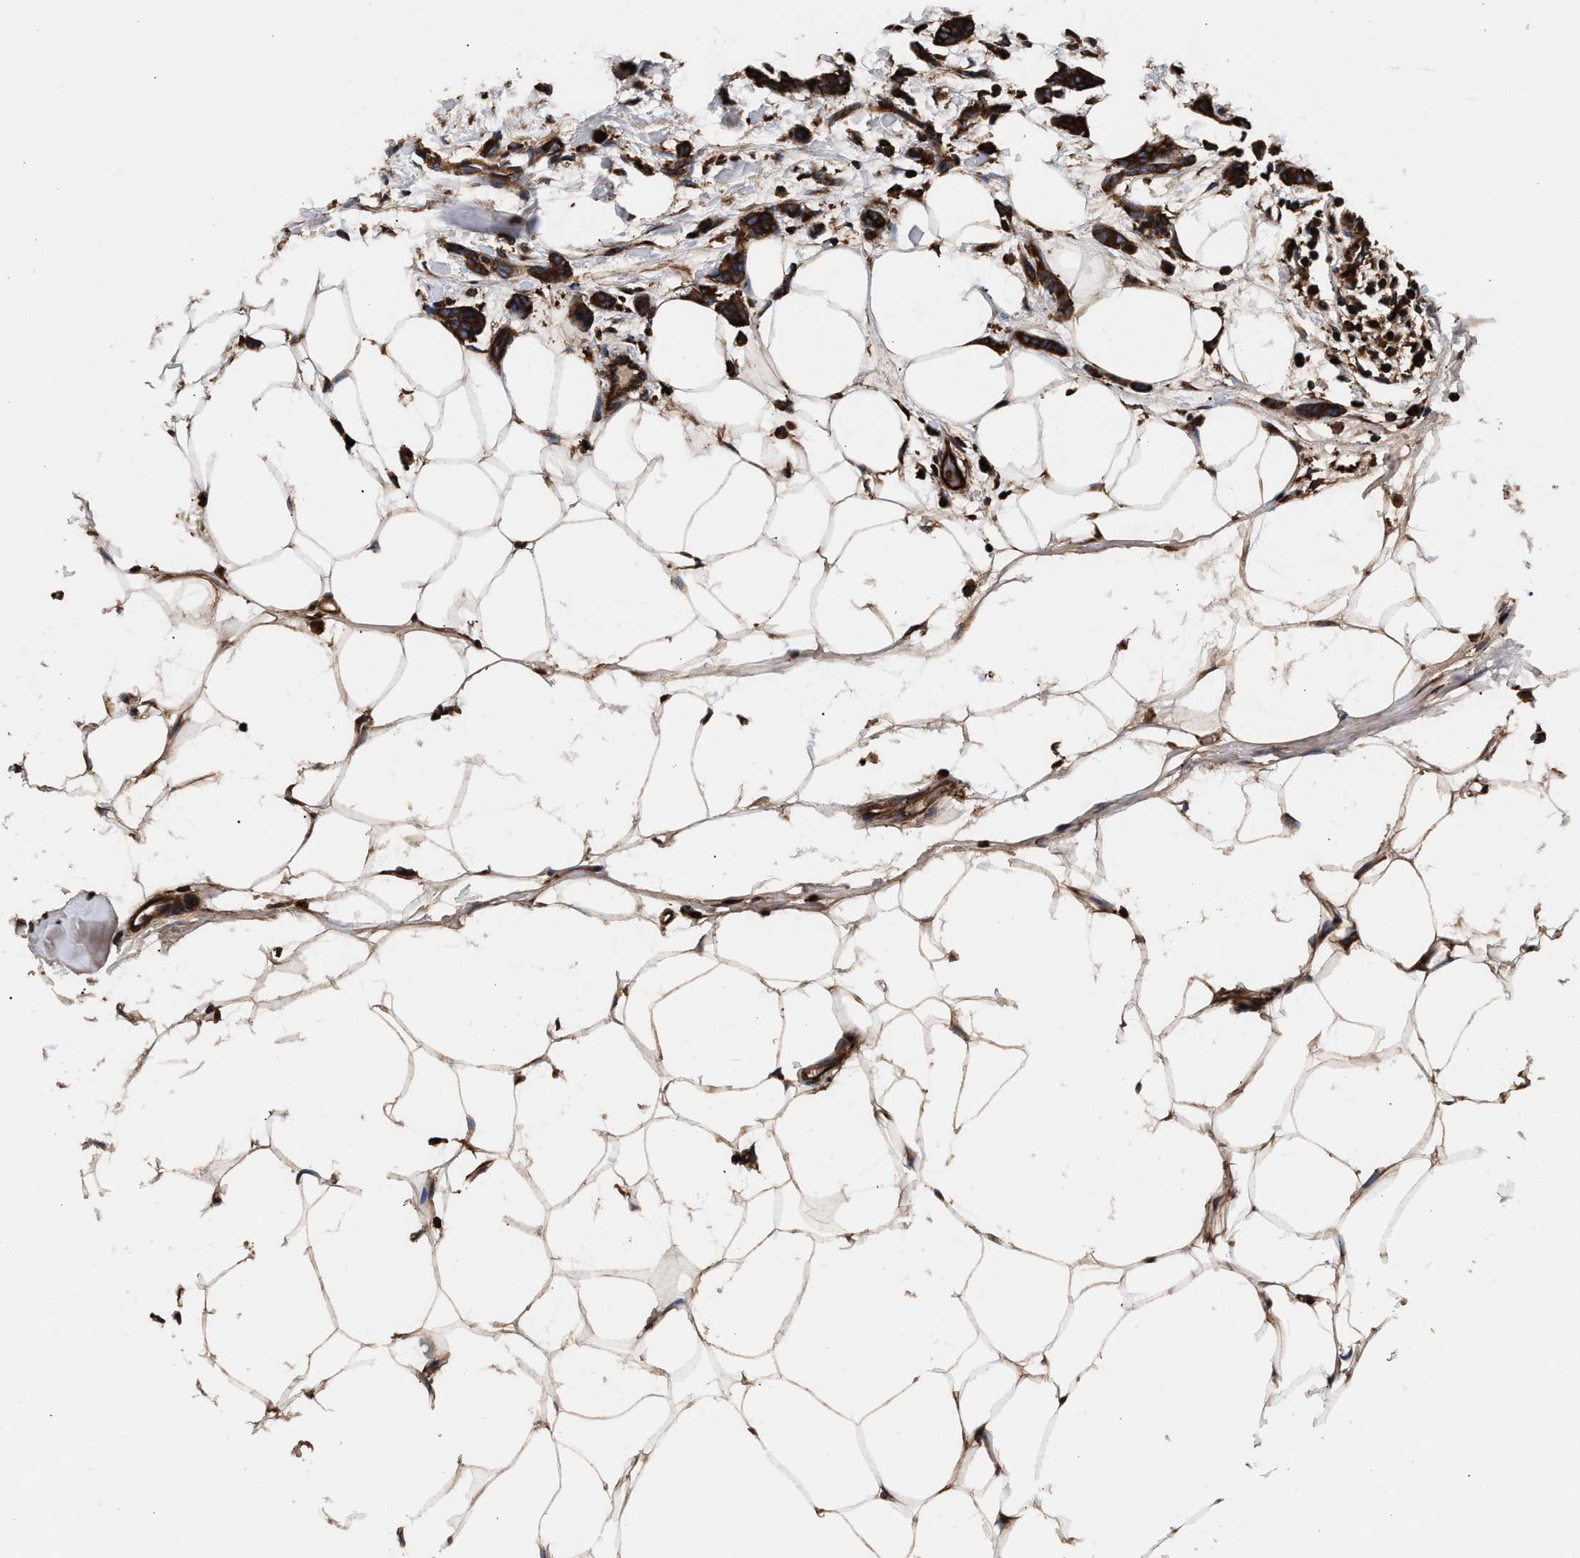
{"staining": {"intensity": "strong", "quantity": ">75%", "location": "cytoplasmic/membranous"}, "tissue": "breast cancer", "cell_type": "Tumor cells", "image_type": "cancer", "snomed": [{"axis": "morphology", "description": "Lobular carcinoma"}, {"axis": "topography", "description": "Skin"}, {"axis": "topography", "description": "Breast"}], "caption": "A brown stain shows strong cytoplasmic/membranous staining of a protein in breast lobular carcinoma tumor cells. (DAB (3,3'-diaminobenzidine) IHC with brightfield microscopy, high magnification).", "gene": "KYAT1", "patient": {"sex": "female", "age": 46}}